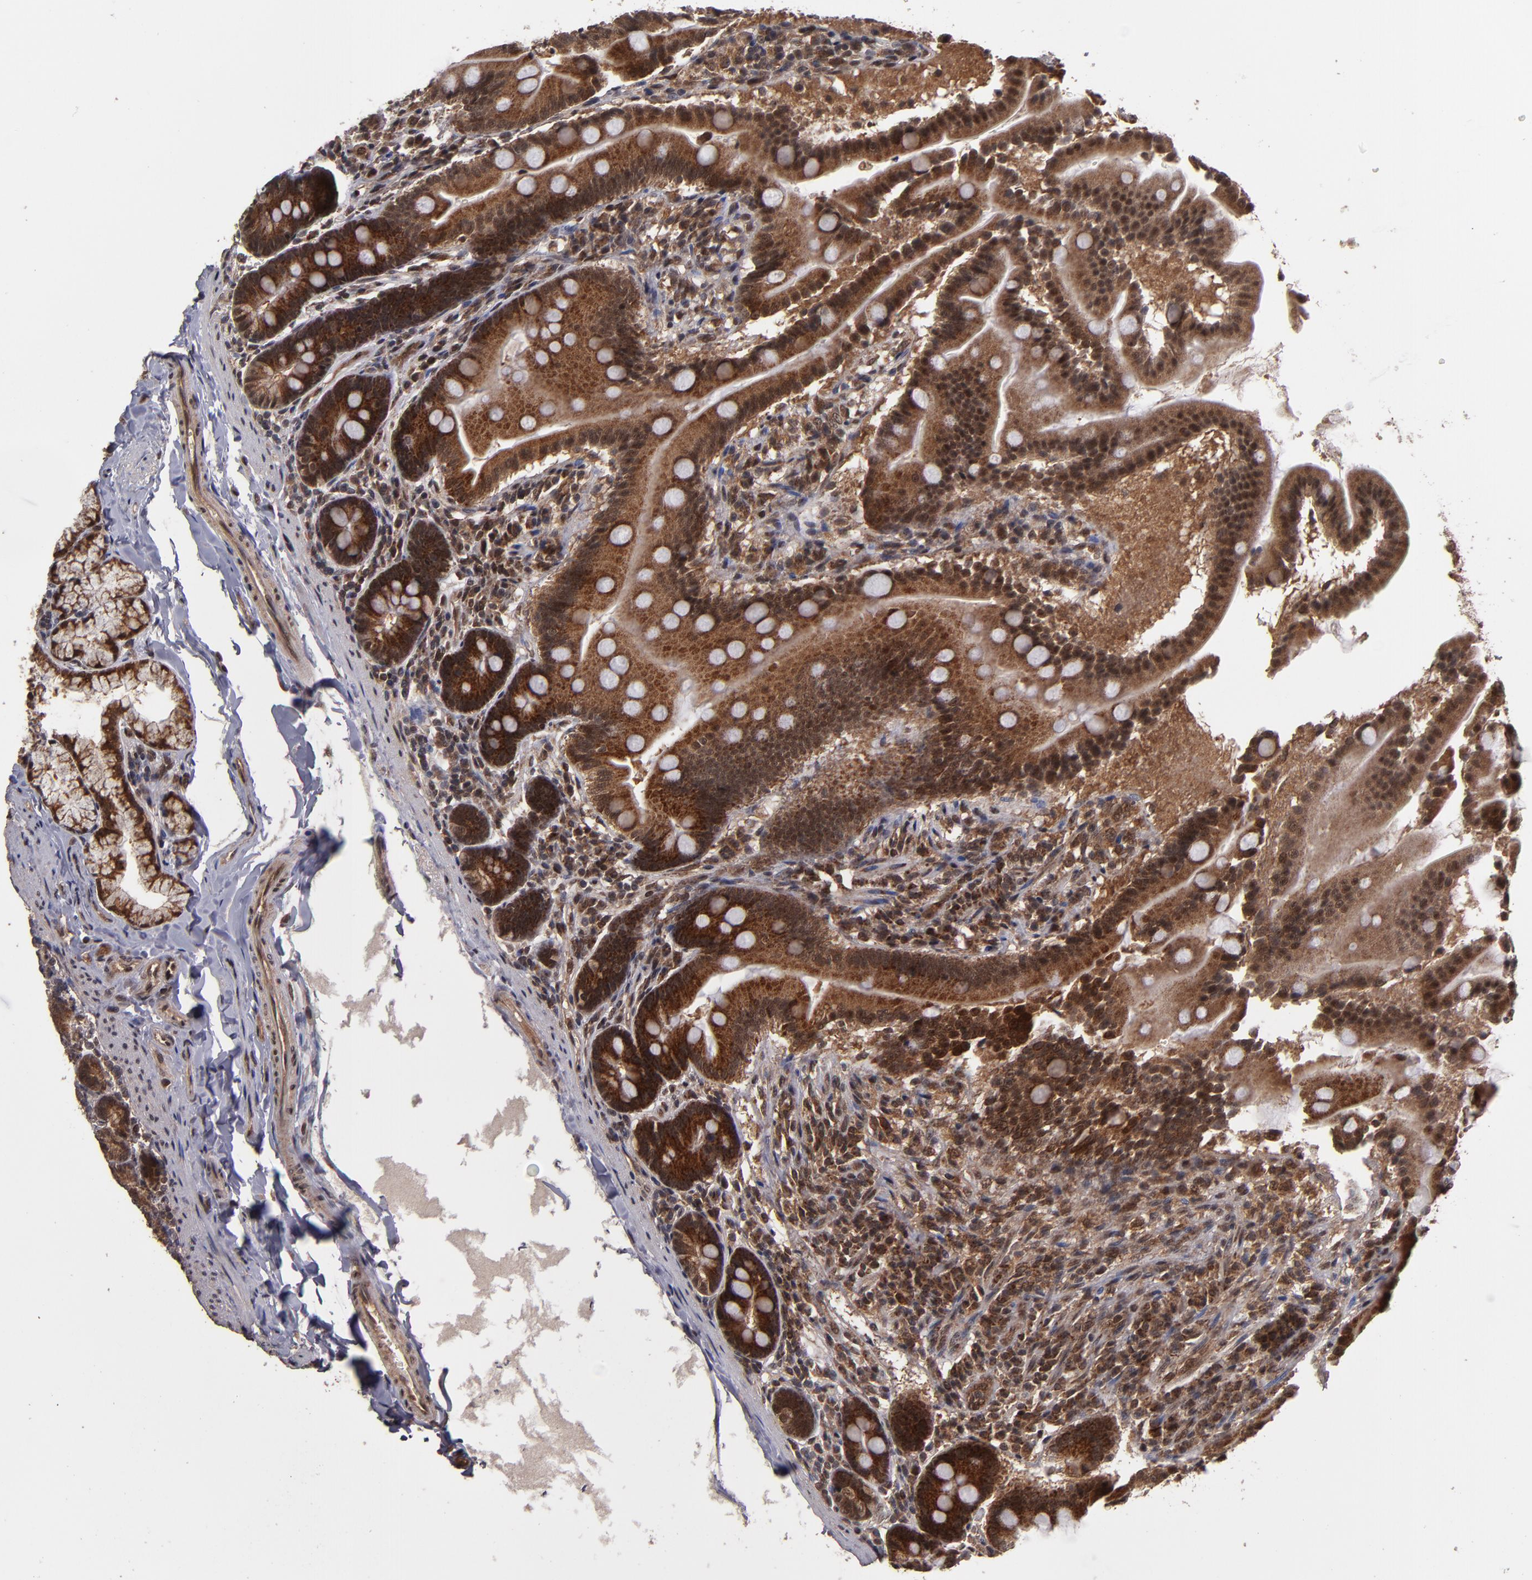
{"staining": {"intensity": "strong", "quantity": ">75%", "location": "cytoplasmic/membranous,nuclear"}, "tissue": "duodenum", "cell_type": "Glandular cells", "image_type": "normal", "snomed": [{"axis": "morphology", "description": "Normal tissue, NOS"}, {"axis": "topography", "description": "Duodenum"}], "caption": "Duodenum stained for a protein (brown) demonstrates strong cytoplasmic/membranous,nuclear positive expression in approximately >75% of glandular cells.", "gene": "CUL5", "patient": {"sex": "male", "age": 50}}